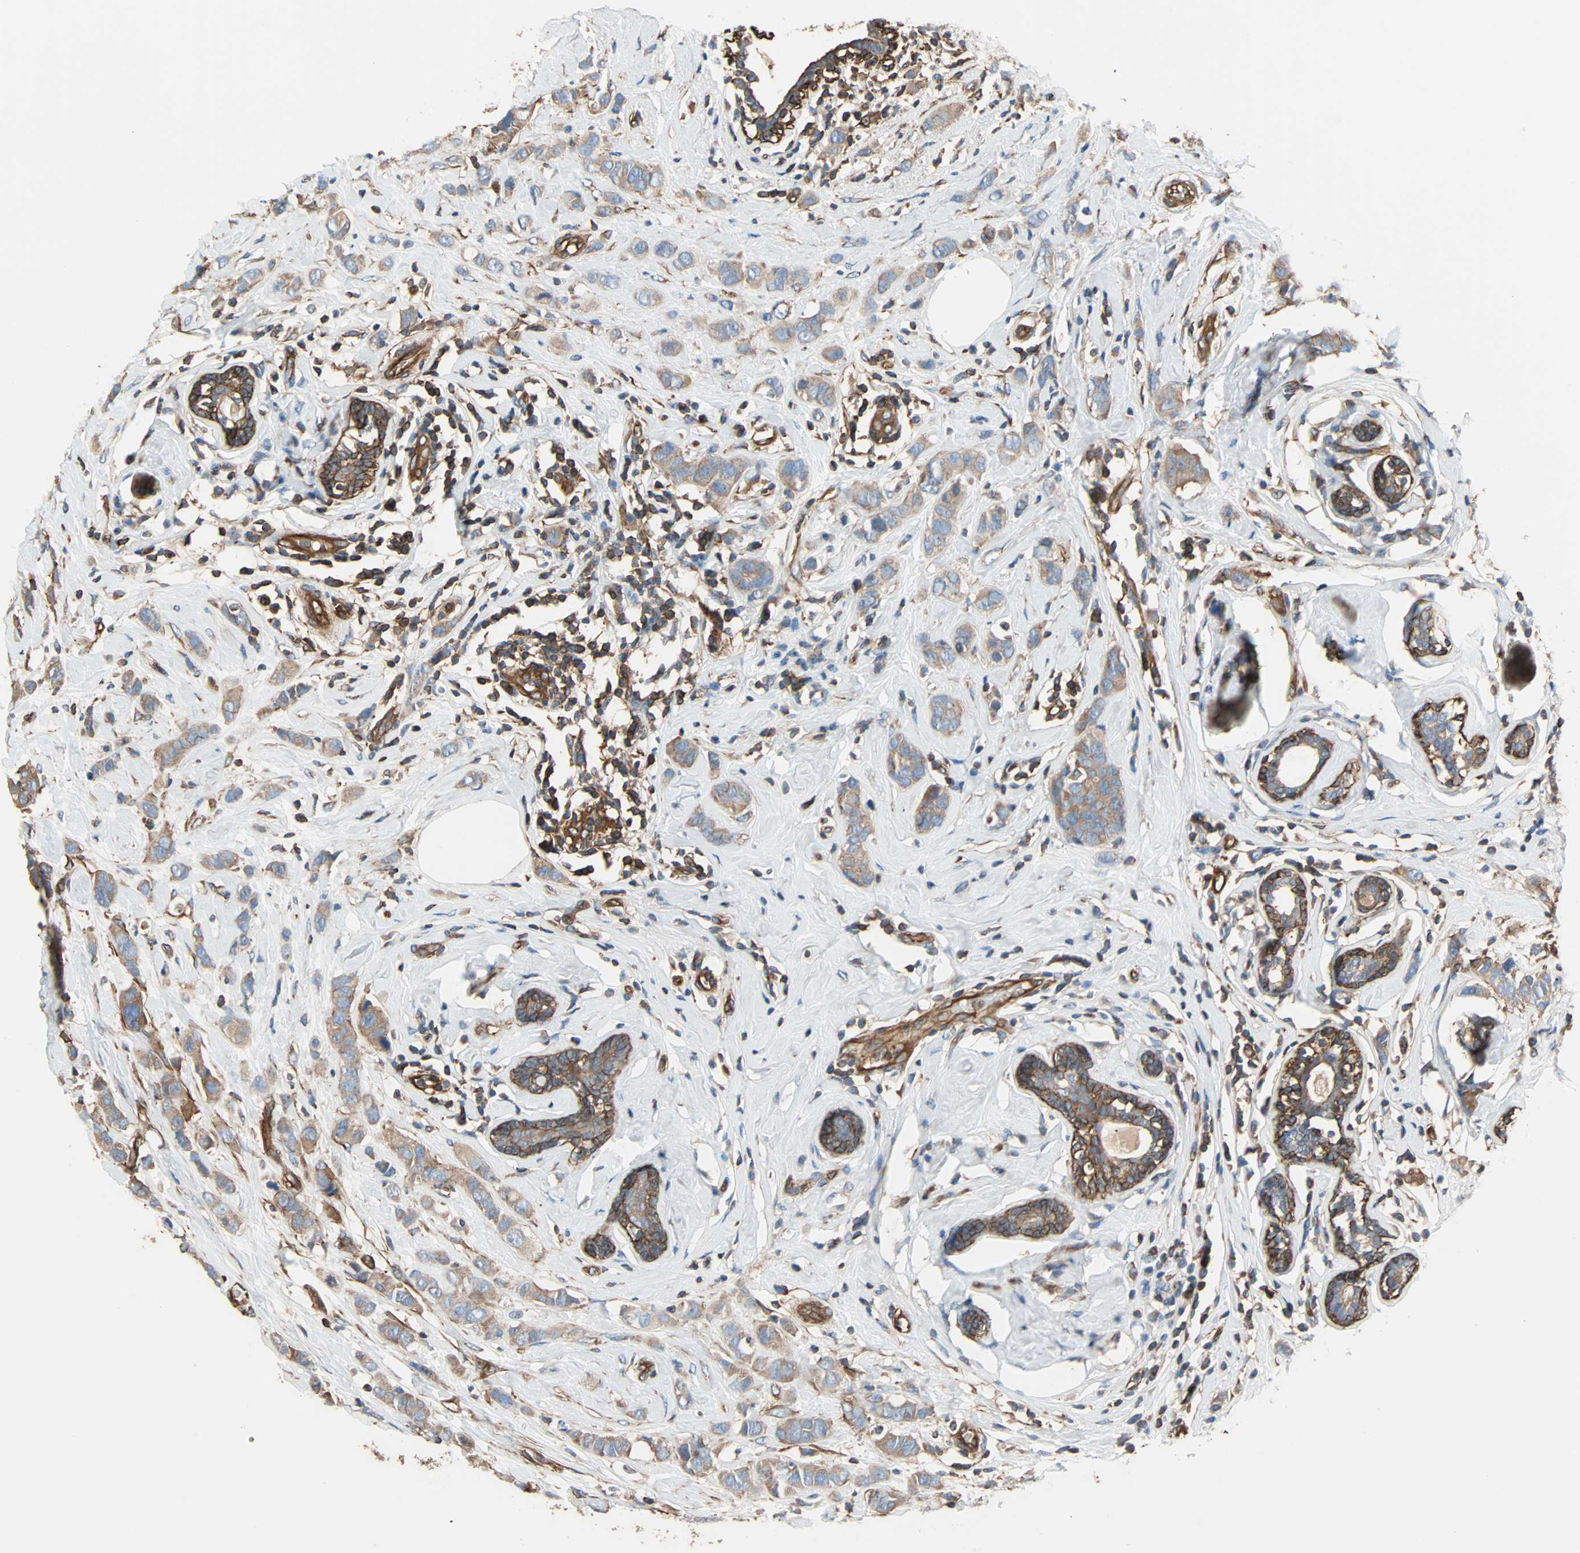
{"staining": {"intensity": "moderate", "quantity": ">75%", "location": "cytoplasmic/membranous"}, "tissue": "breast cancer", "cell_type": "Tumor cells", "image_type": "cancer", "snomed": [{"axis": "morphology", "description": "Normal tissue, NOS"}, {"axis": "morphology", "description": "Duct carcinoma"}, {"axis": "topography", "description": "Breast"}], "caption": "Immunohistochemical staining of human breast invasive ductal carcinoma displays moderate cytoplasmic/membranous protein staining in approximately >75% of tumor cells.", "gene": "GALNT10", "patient": {"sex": "female", "age": 50}}